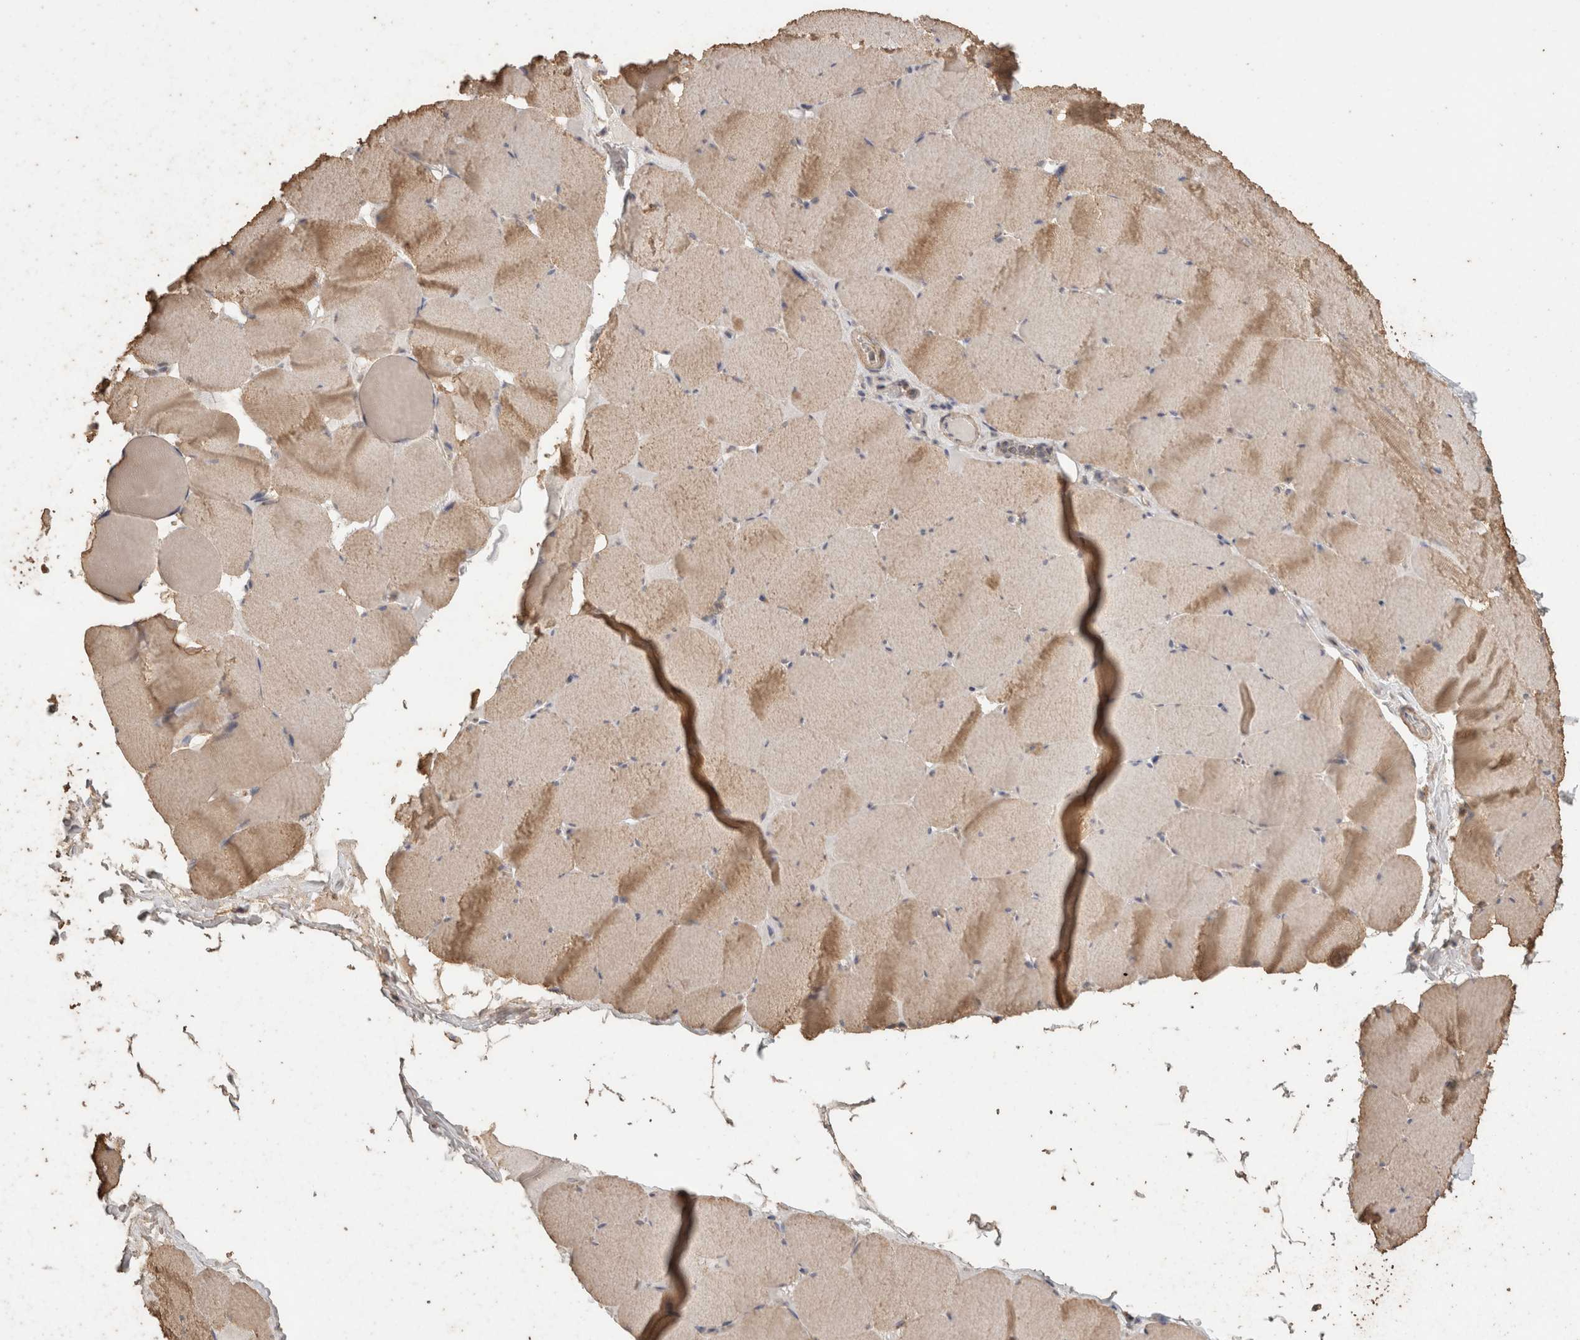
{"staining": {"intensity": "weak", "quantity": ">75%", "location": "cytoplasmic/membranous"}, "tissue": "skeletal muscle", "cell_type": "Myocytes", "image_type": "normal", "snomed": [{"axis": "morphology", "description": "Normal tissue, NOS"}, {"axis": "topography", "description": "Skeletal muscle"}], "caption": "Immunohistochemistry (IHC) of benign skeletal muscle shows low levels of weak cytoplasmic/membranous expression in approximately >75% of myocytes.", "gene": "CX3CL1", "patient": {"sex": "male", "age": 62}}